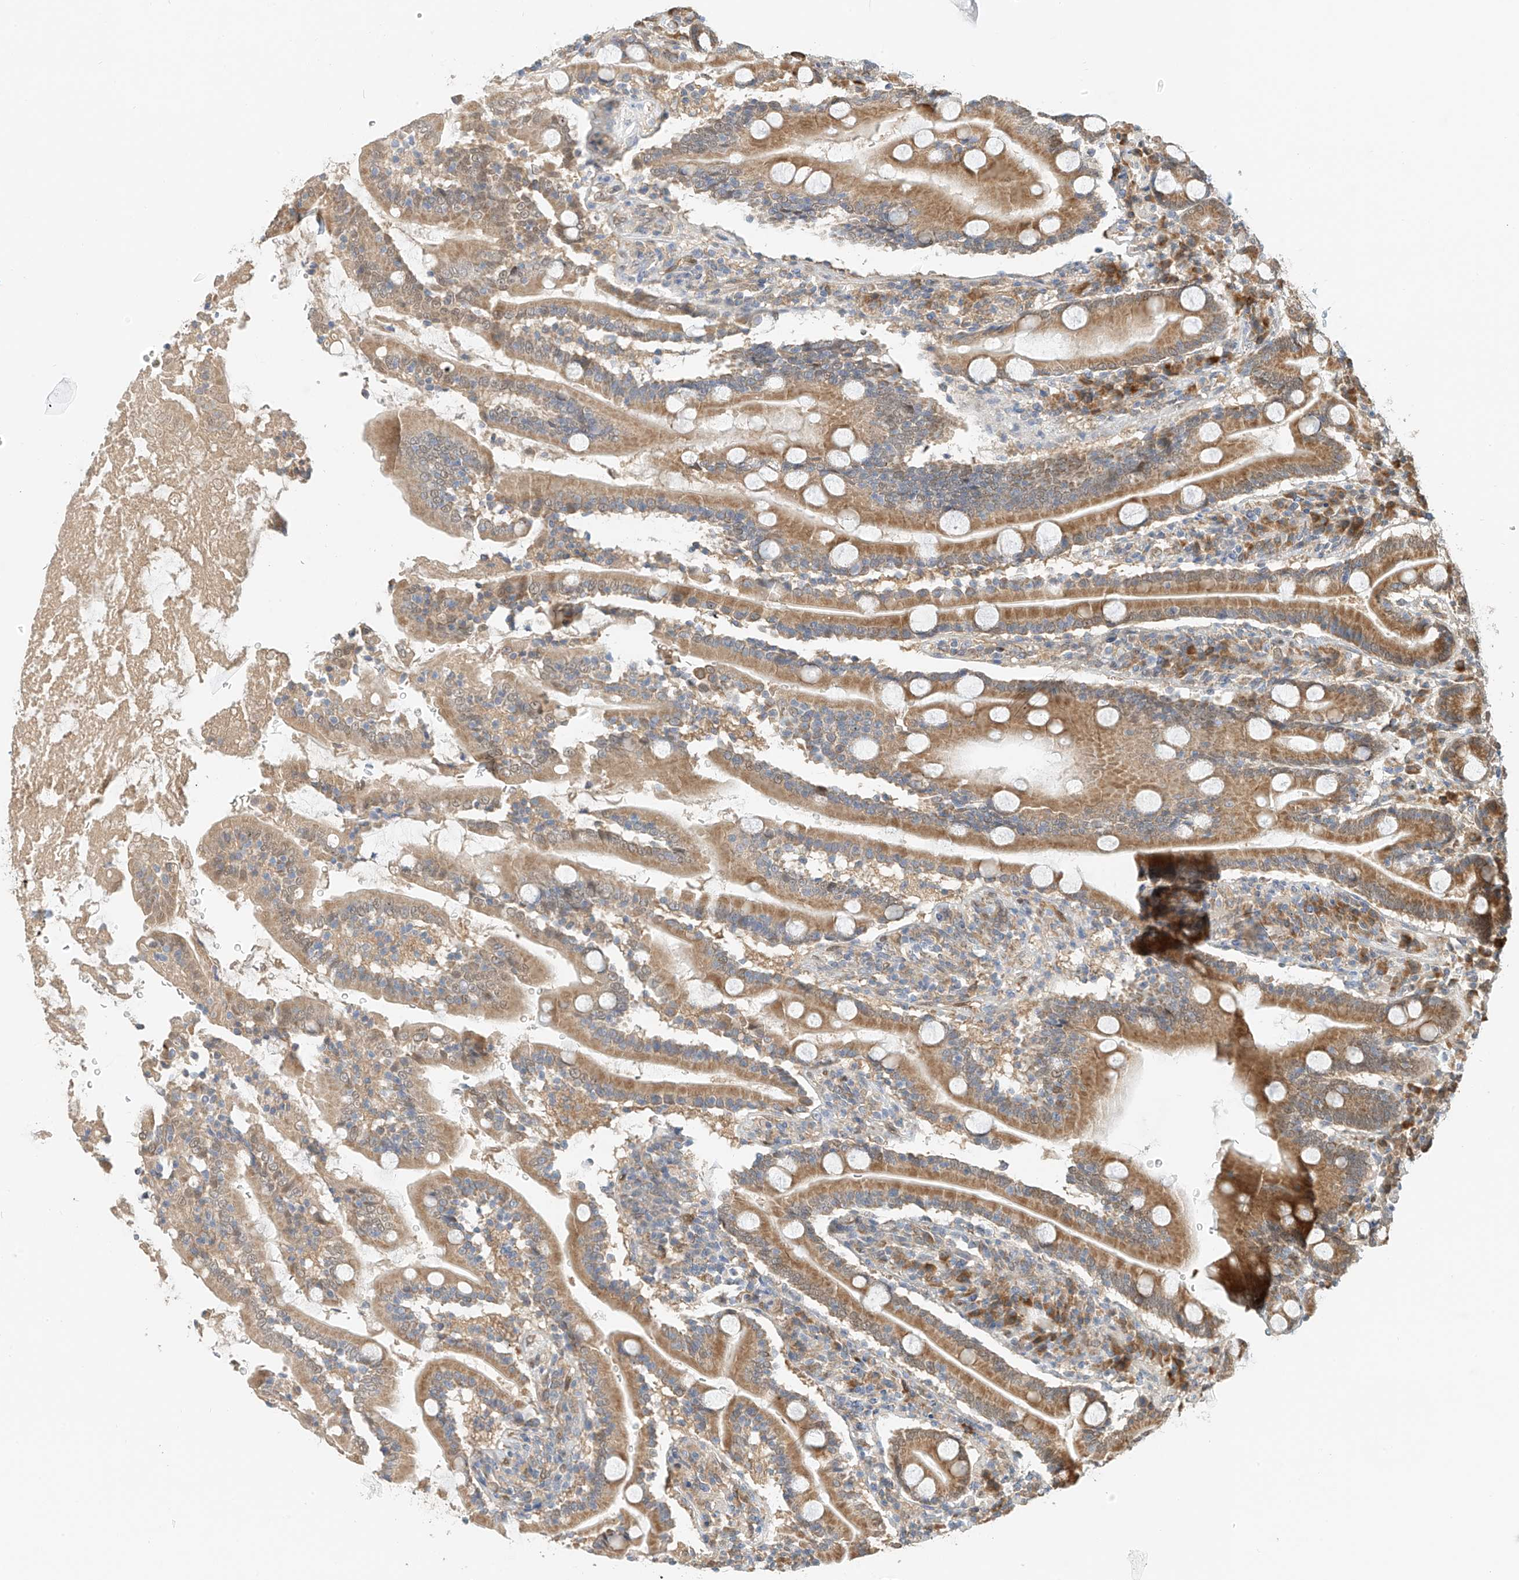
{"staining": {"intensity": "moderate", "quantity": ">75%", "location": "cytoplasmic/membranous"}, "tissue": "duodenum", "cell_type": "Glandular cells", "image_type": "normal", "snomed": [{"axis": "morphology", "description": "Normal tissue, NOS"}, {"axis": "topography", "description": "Duodenum"}], "caption": "Immunohistochemistry of benign duodenum shows medium levels of moderate cytoplasmic/membranous staining in about >75% of glandular cells.", "gene": "PPA2", "patient": {"sex": "male", "age": 35}}